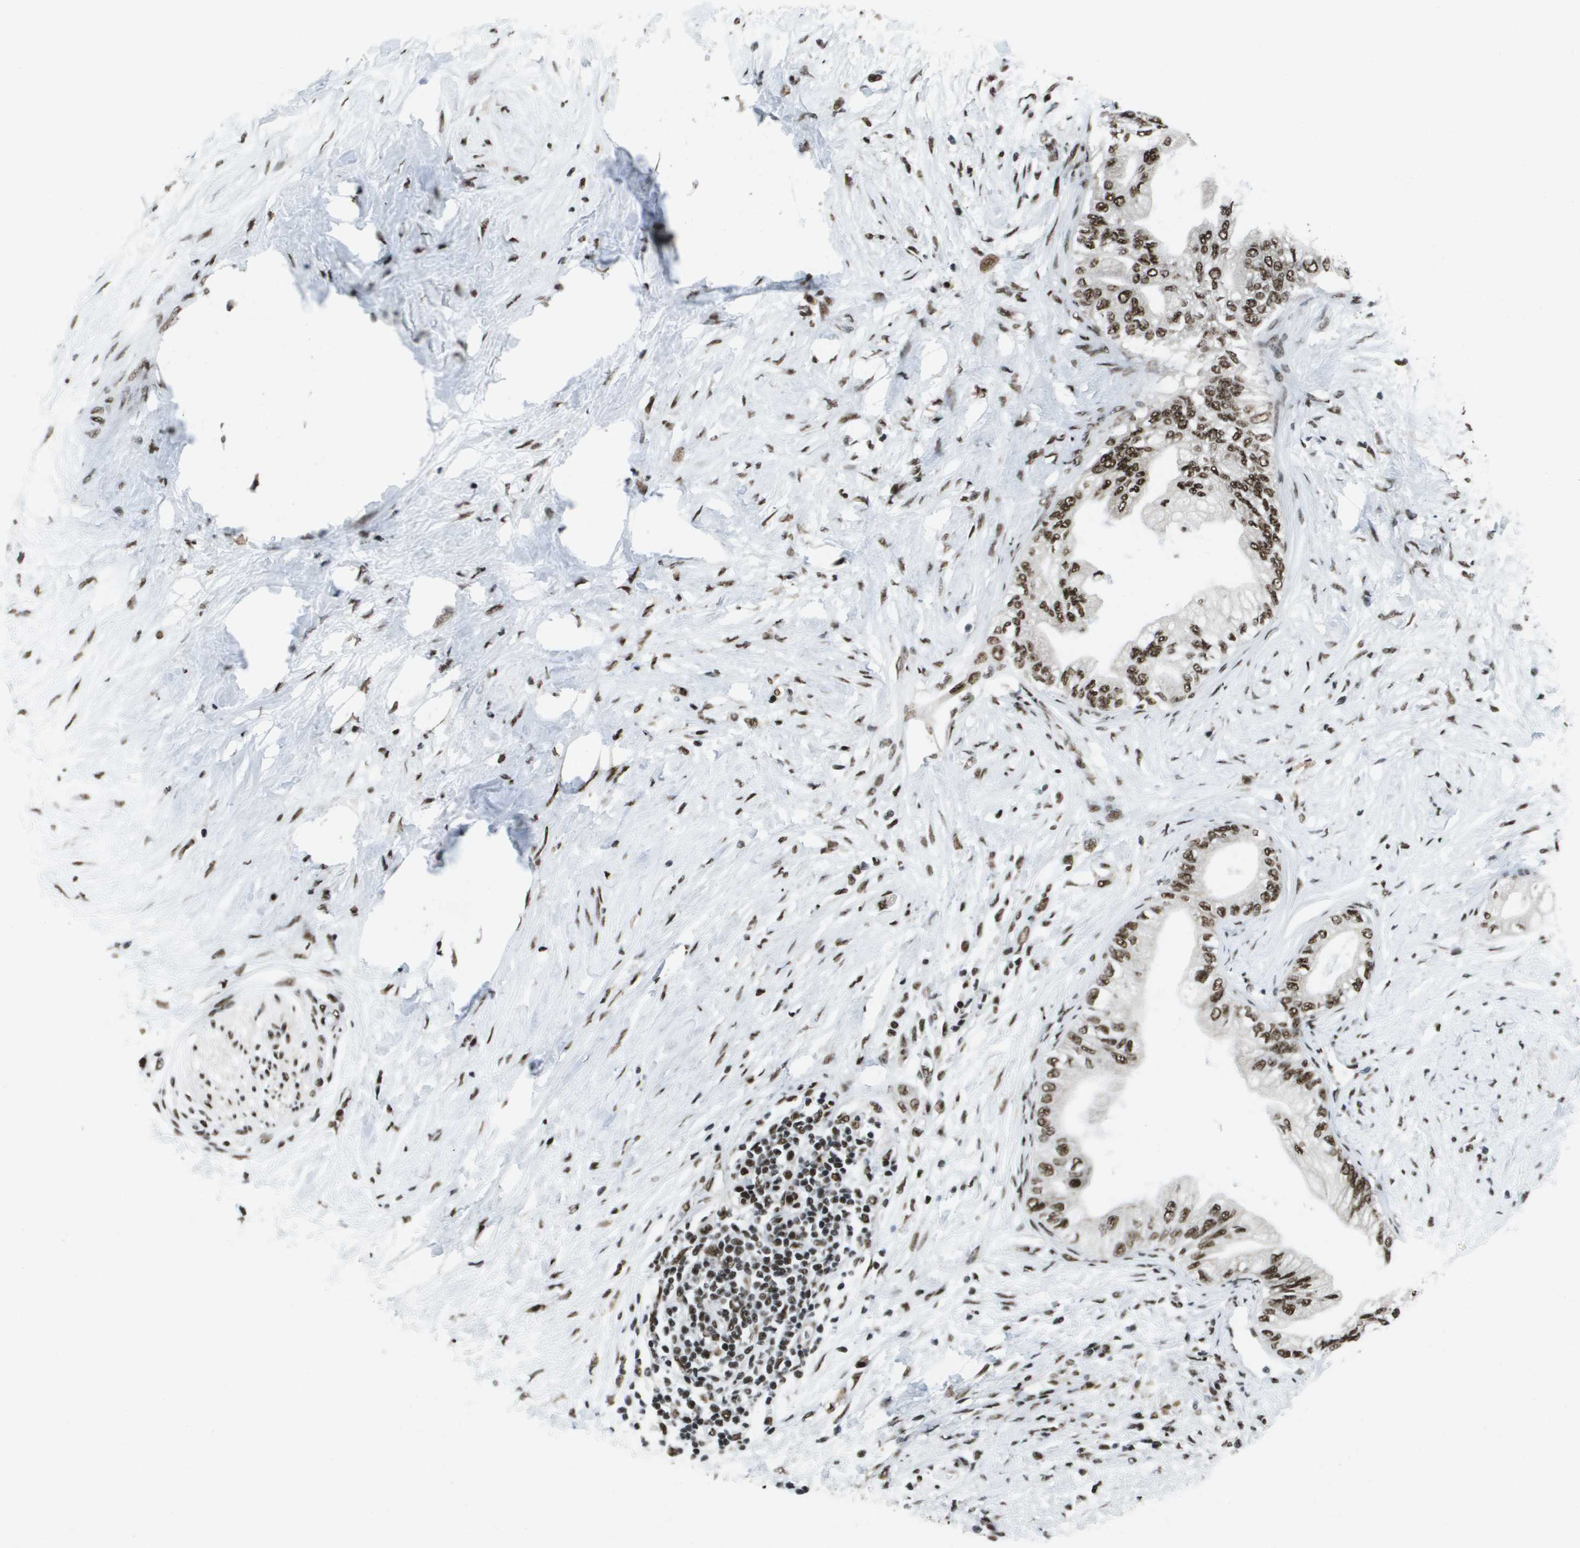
{"staining": {"intensity": "strong", "quantity": ">75%", "location": "nuclear"}, "tissue": "pancreatic cancer", "cell_type": "Tumor cells", "image_type": "cancer", "snomed": [{"axis": "morphology", "description": "Normal tissue, NOS"}, {"axis": "morphology", "description": "Adenocarcinoma, NOS"}, {"axis": "topography", "description": "Pancreas"}, {"axis": "topography", "description": "Duodenum"}], "caption": "Tumor cells display strong nuclear expression in approximately >75% of cells in adenocarcinoma (pancreatic). (DAB (3,3'-diaminobenzidine) = brown stain, brightfield microscopy at high magnification).", "gene": "NSRP1", "patient": {"sex": "female", "age": 60}}